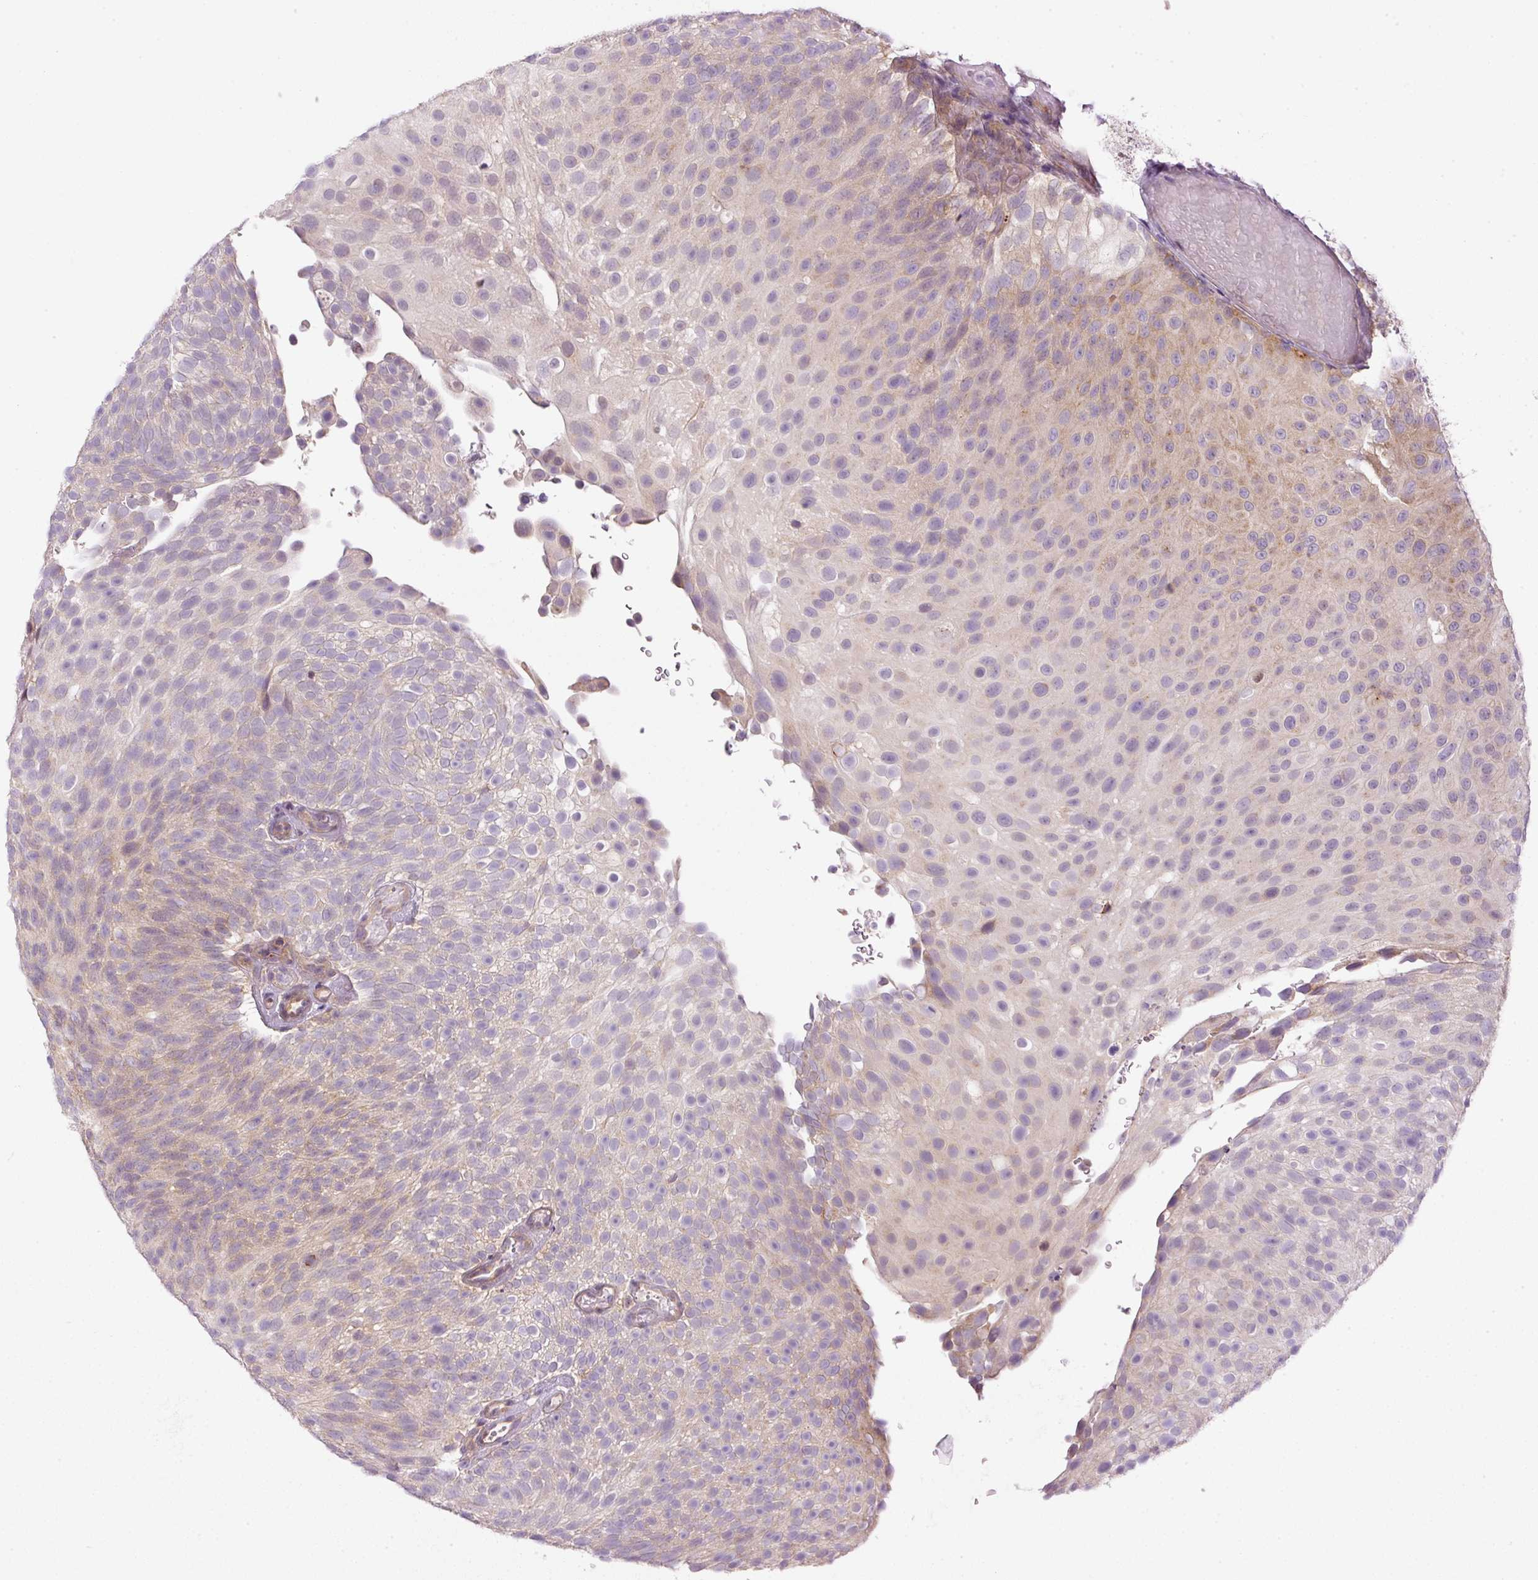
{"staining": {"intensity": "weak", "quantity": "25%-75%", "location": "cytoplasmic/membranous"}, "tissue": "urothelial cancer", "cell_type": "Tumor cells", "image_type": "cancer", "snomed": [{"axis": "morphology", "description": "Urothelial carcinoma, Low grade"}, {"axis": "topography", "description": "Urinary bladder"}], "caption": "Immunohistochemistry staining of urothelial carcinoma (low-grade), which reveals low levels of weak cytoplasmic/membranous positivity in approximately 25%-75% of tumor cells indicating weak cytoplasmic/membranous protein positivity. The staining was performed using DAB (3,3'-diaminobenzidine) (brown) for protein detection and nuclei were counterstained in hematoxylin (blue).", "gene": "MZT2B", "patient": {"sex": "male", "age": 78}}